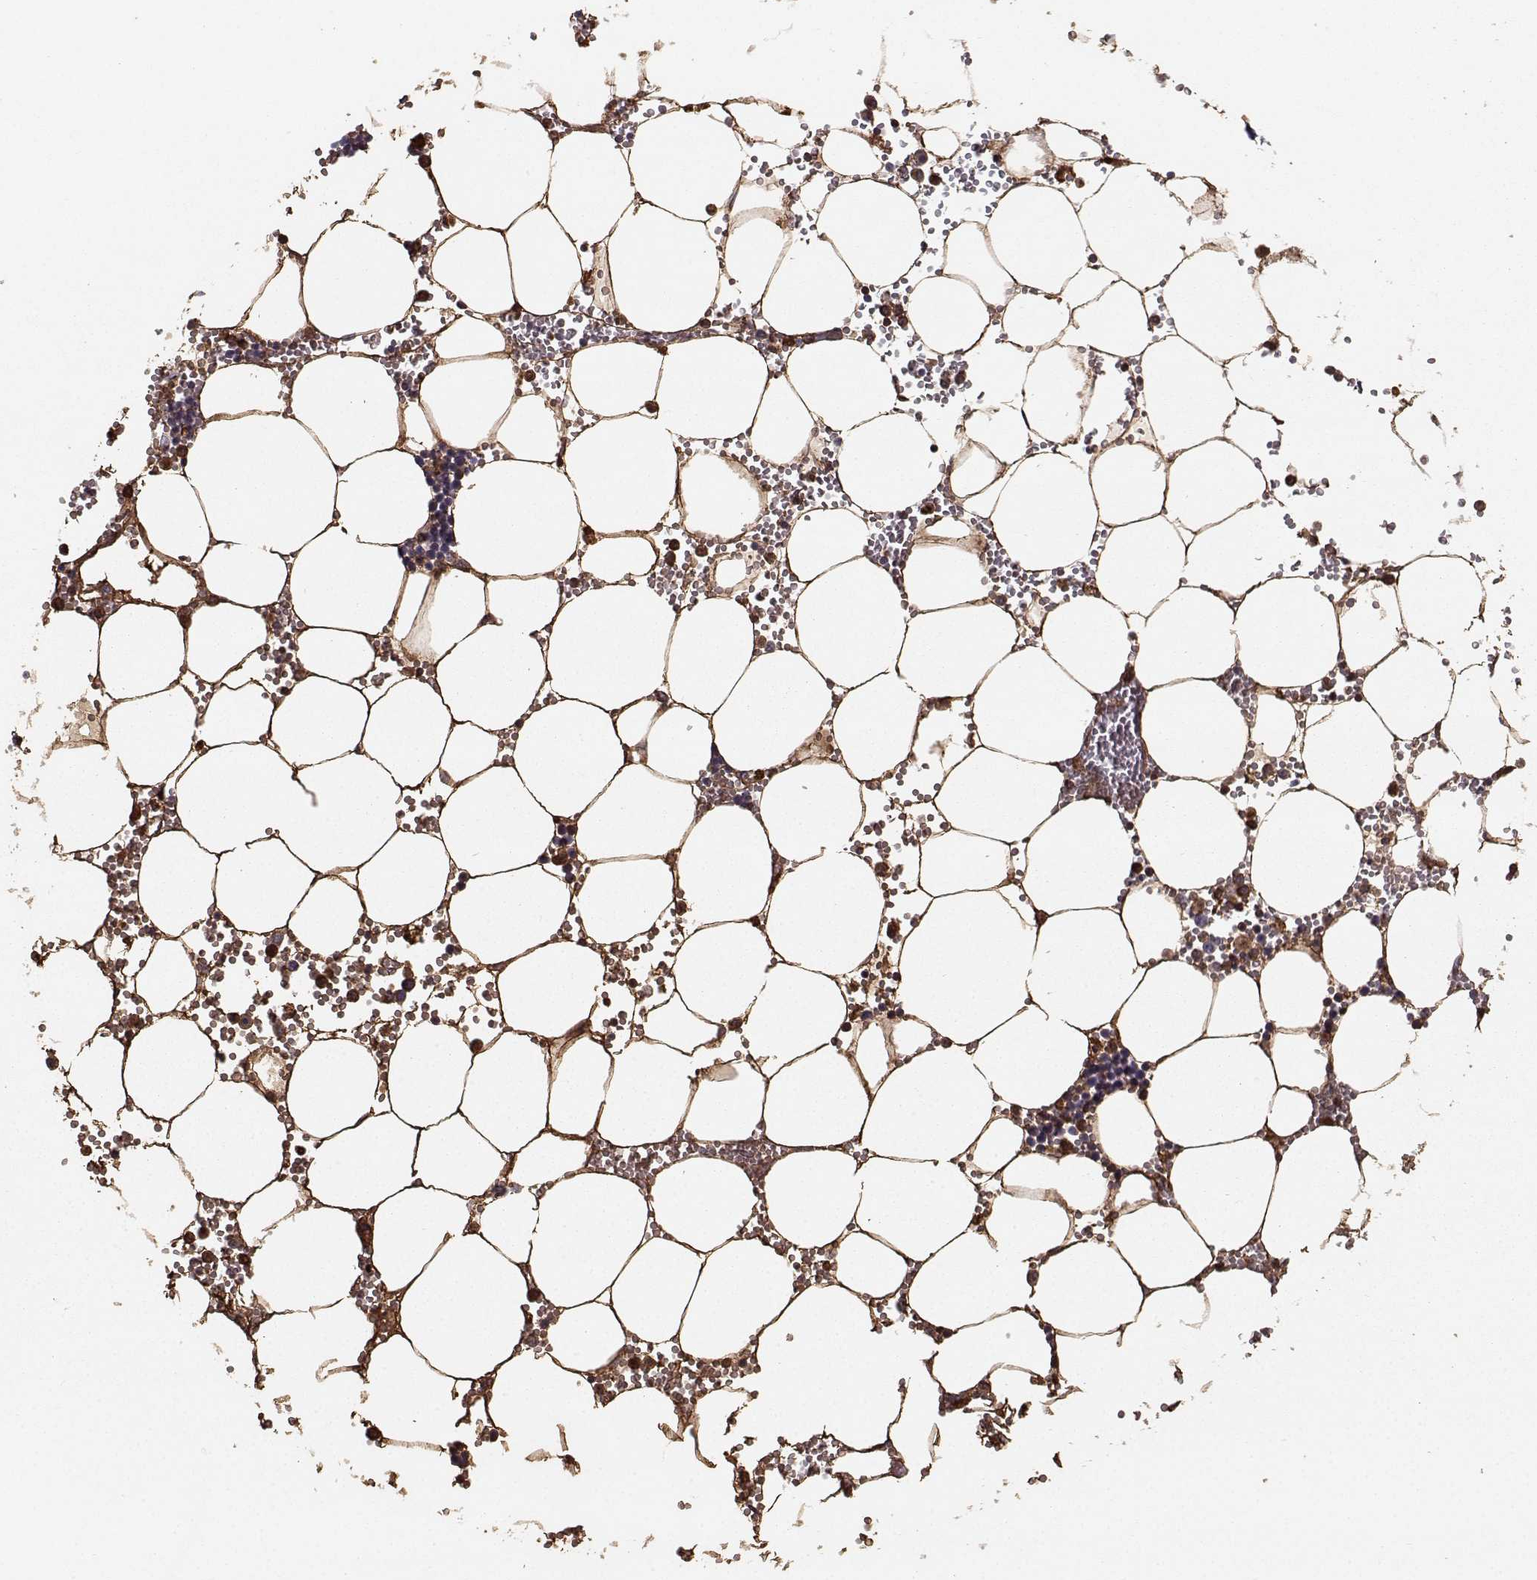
{"staining": {"intensity": "moderate", "quantity": "25%-75%", "location": "cytoplasmic/membranous,nuclear"}, "tissue": "bone marrow", "cell_type": "Hematopoietic cells", "image_type": "normal", "snomed": [{"axis": "morphology", "description": "Normal tissue, NOS"}, {"axis": "topography", "description": "Bone marrow"}], "caption": "Immunohistochemical staining of benign human bone marrow demonstrates moderate cytoplasmic/membranous,nuclear protein positivity in about 25%-75% of hematopoietic cells. The protein is stained brown, and the nuclei are stained in blue (DAB (3,3'-diaminobenzidine) IHC with brightfield microscopy, high magnification).", "gene": "WNT6", "patient": {"sex": "male", "age": 54}}